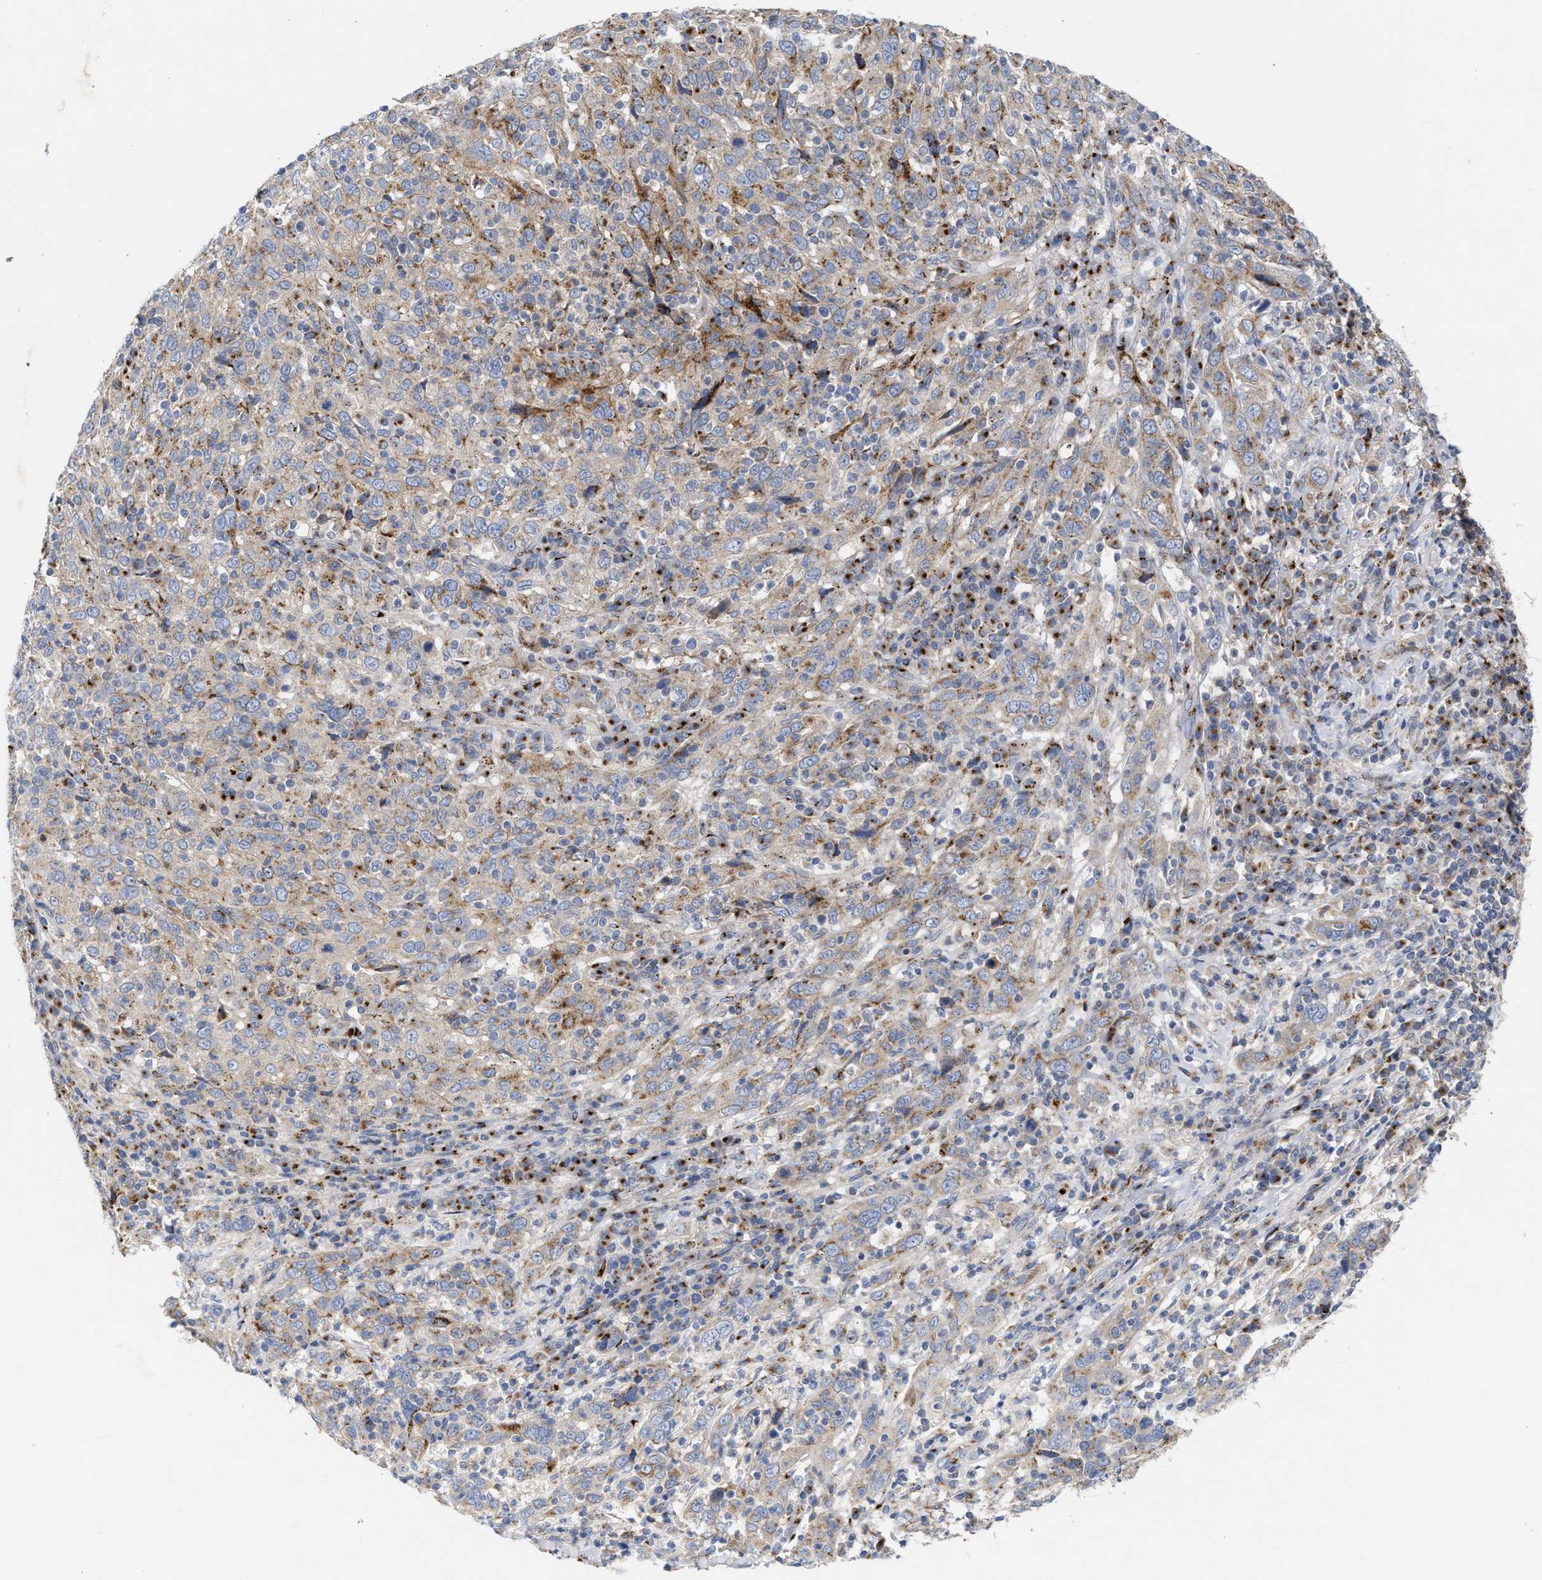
{"staining": {"intensity": "moderate", "quantity": ">75%", "location": "cytoplasmic/membranous"}, "tissue": "cervical cancer", "cell_type": "Tumor cells", "image_type": "cancer", "snomed": [{"axis": "morphology", "description": "Squamous cell carcinoma, NOS"}, {"axis": "topography", "description": "Cervix"}], "caption": "An immunohistochemistry image of tumor tissue is shown. Protein staining in brown highlights moderate cytoplasmic/membranous positivity in cervical squamous cell carcinoma within tumor cells.", "gene": "CCL2", "patient": {"sex": "female", "age": 46}}